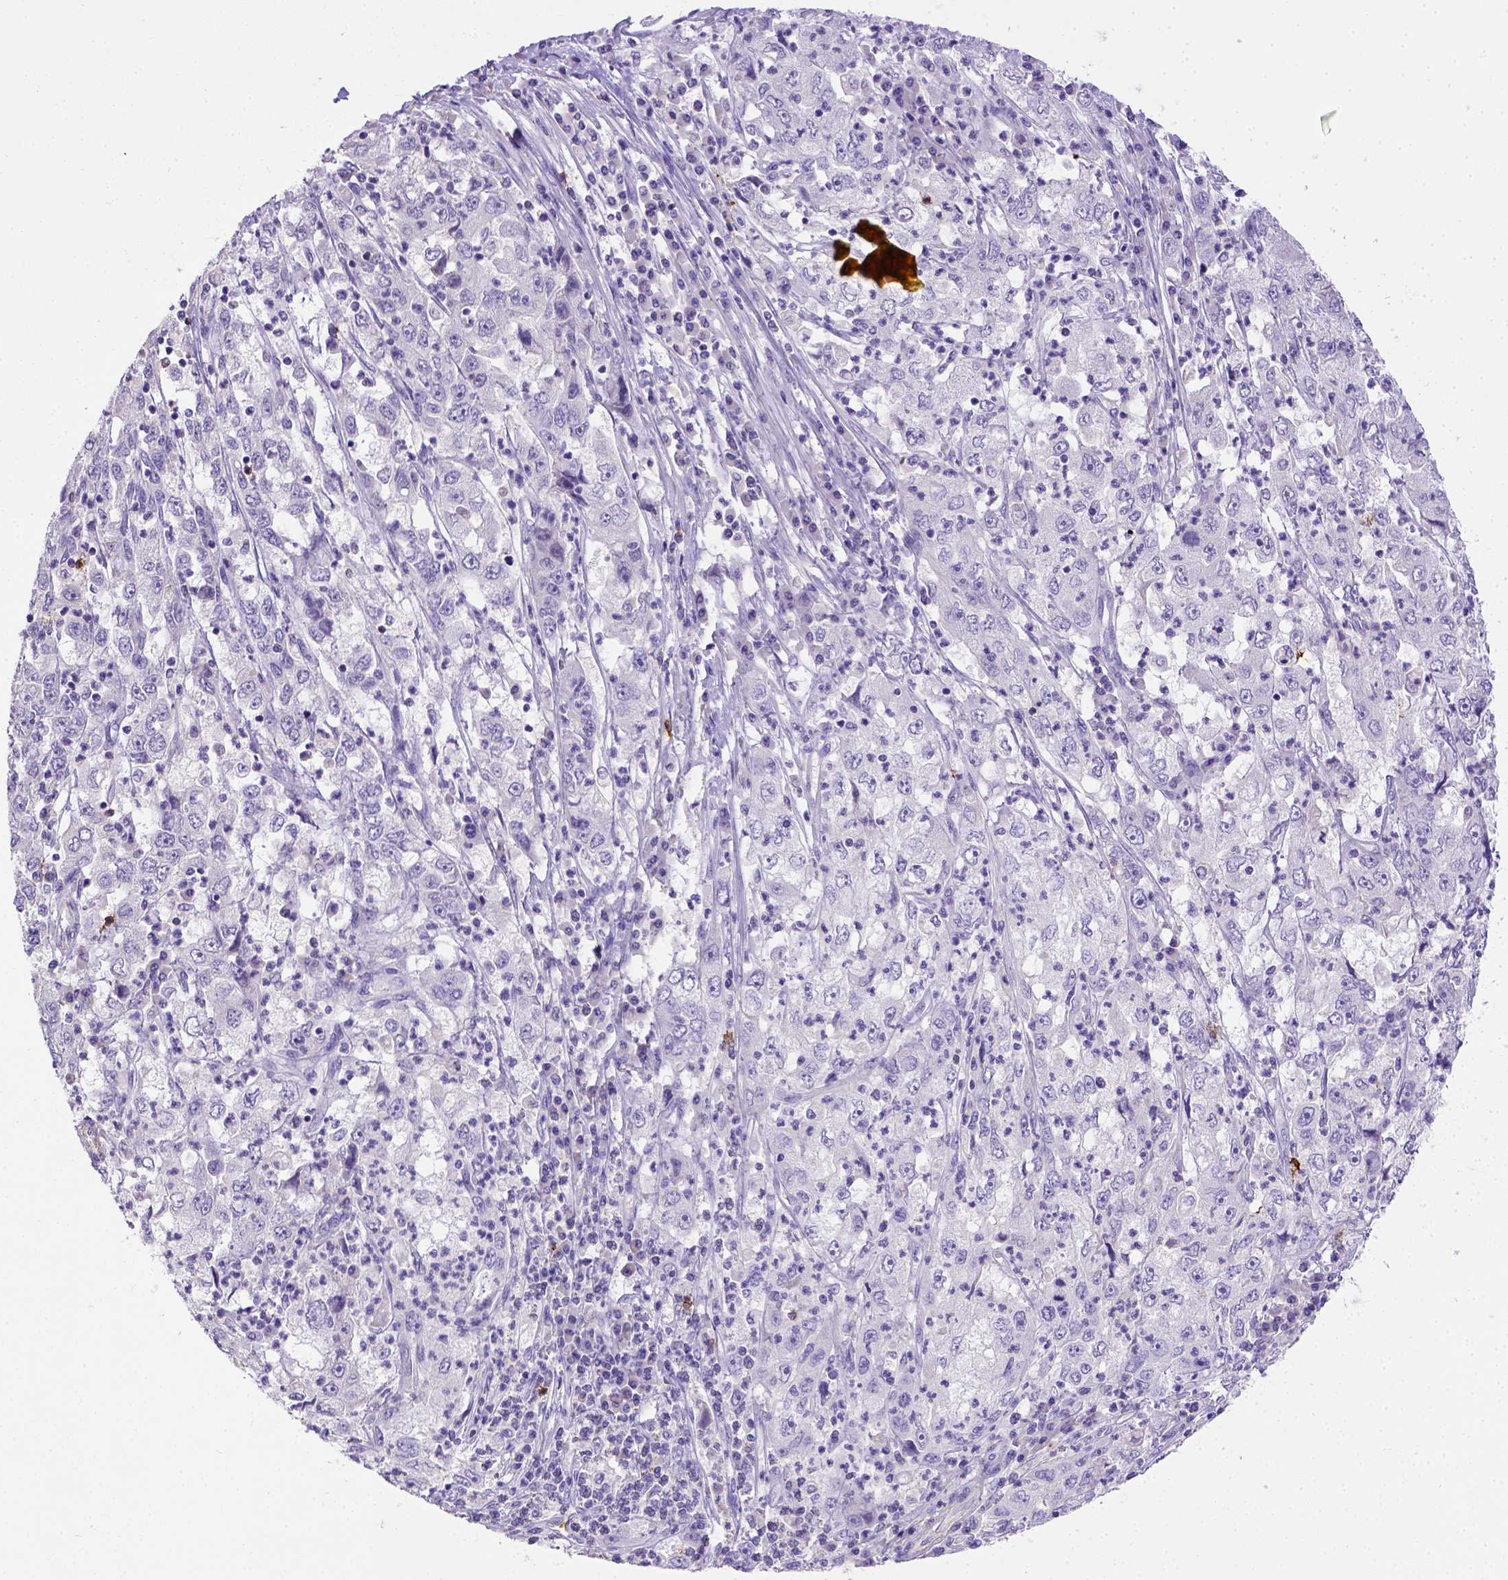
{"staining": {"intensity": "negative", "quantity": "none", "location": "none"}, "tissue": "cervical cancer", "cell_type": "Tumor cells", "image_type": "cancer", "snomed": [{"axis": "morphology", "description": "Squamous cell carcinoma, NOS"}, {"axis": "topography", "description": "Cervix"}], "caption": "Immunohistochemistry (IHC) of cervical squamous cell carcinoma exhibits no staining in tumor cells. (DAB immunohistochemistry visualized using brightfield microscopy, high magnification).", "gene": "B3GAT1", "patient": {"sex": "female", "age": 36}}